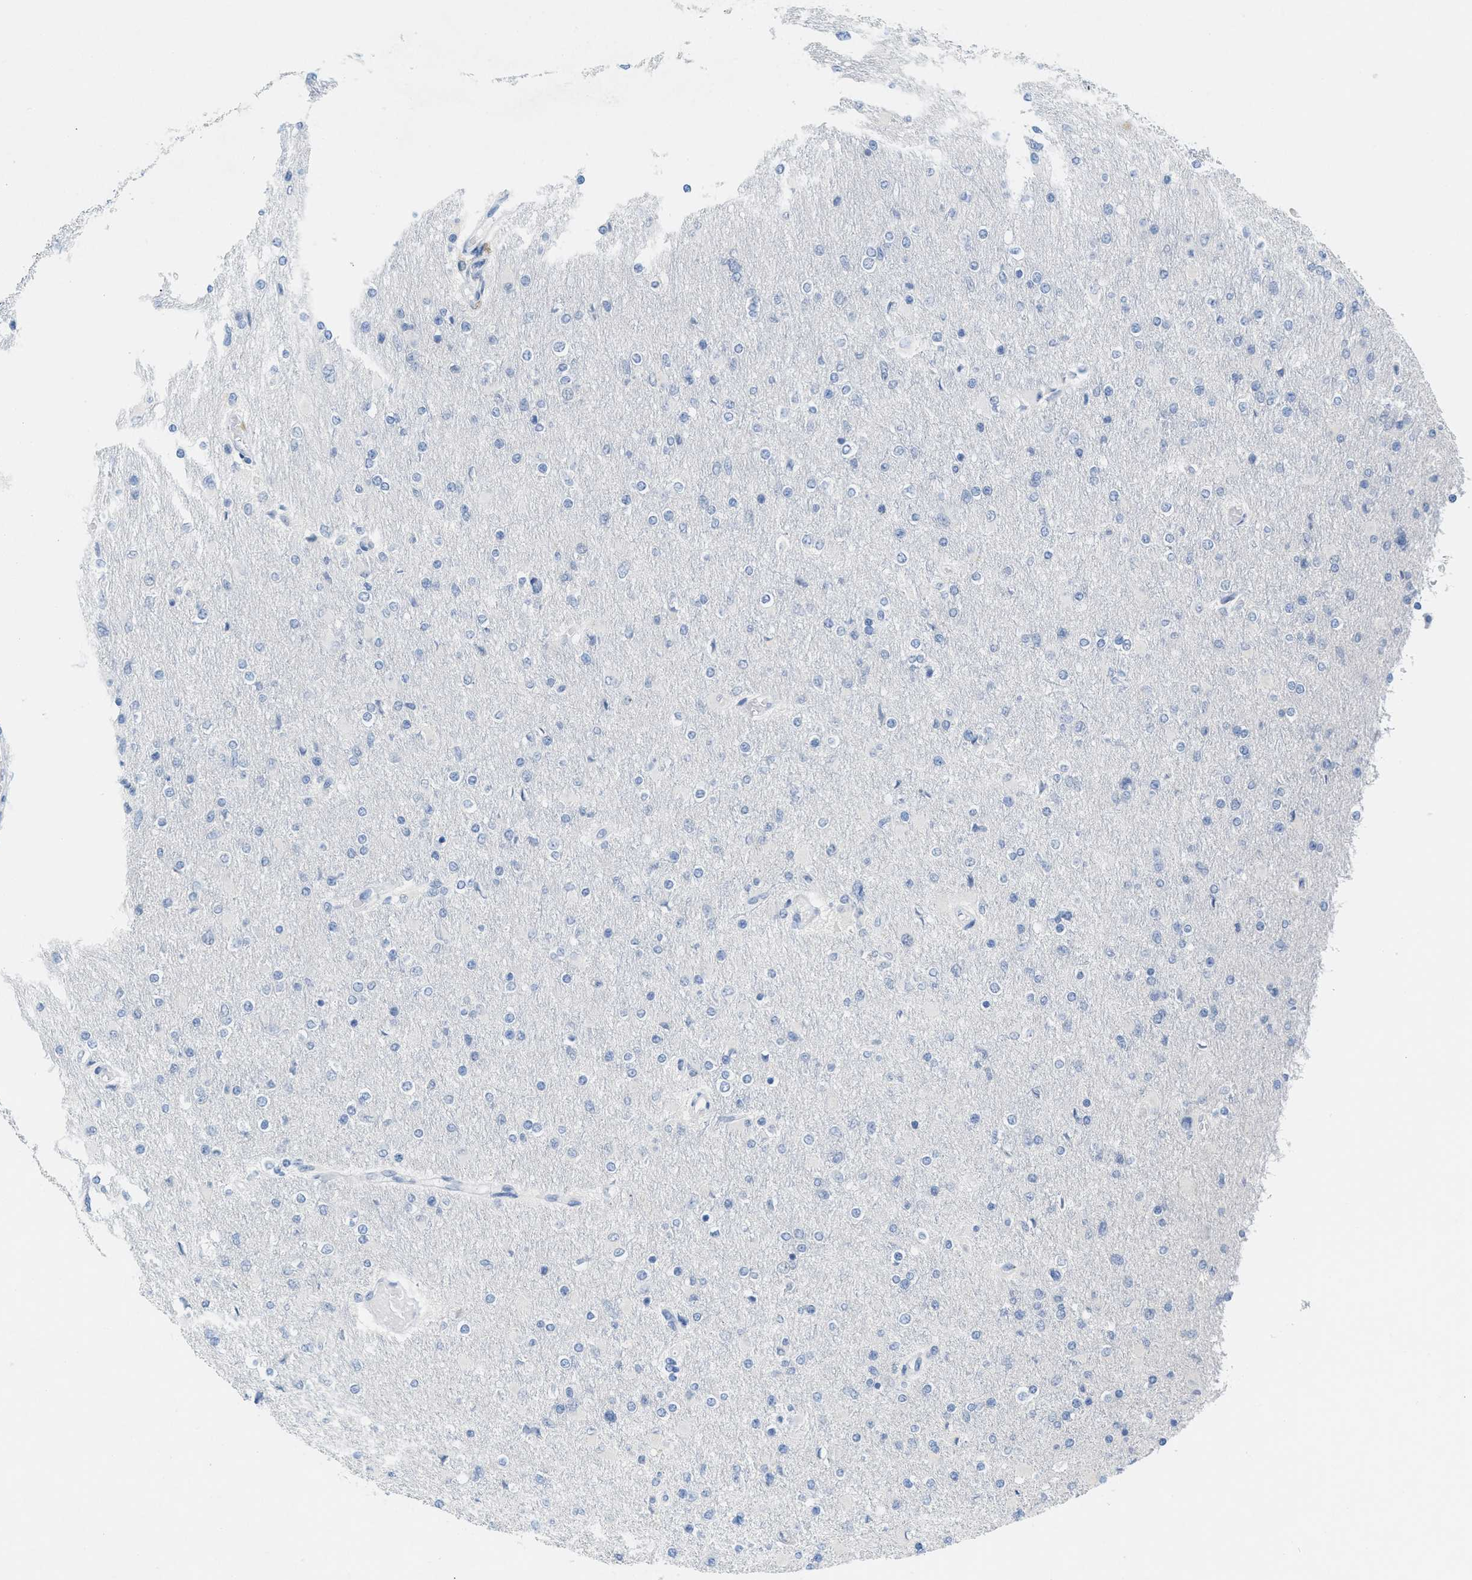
{"staining": {"intensity": "negative", "quantity": "none", "location": "none"}, "tissue": "glioma", "cell_type": "Tumor cells", "image_type": "cancer", "snomed": [{"axis": "morphology", "description": "Glioma, malignant, High grade"}, {"axis": "topography", "description": "Cerebral cortex"}], "caption": "This is an immunohistochemistry photomicrograph of human malignant glioma (high-grade). There is no staining in tumor cells.", "gene": "HSF2", "patient": {"sex": "female", "age": 36}}